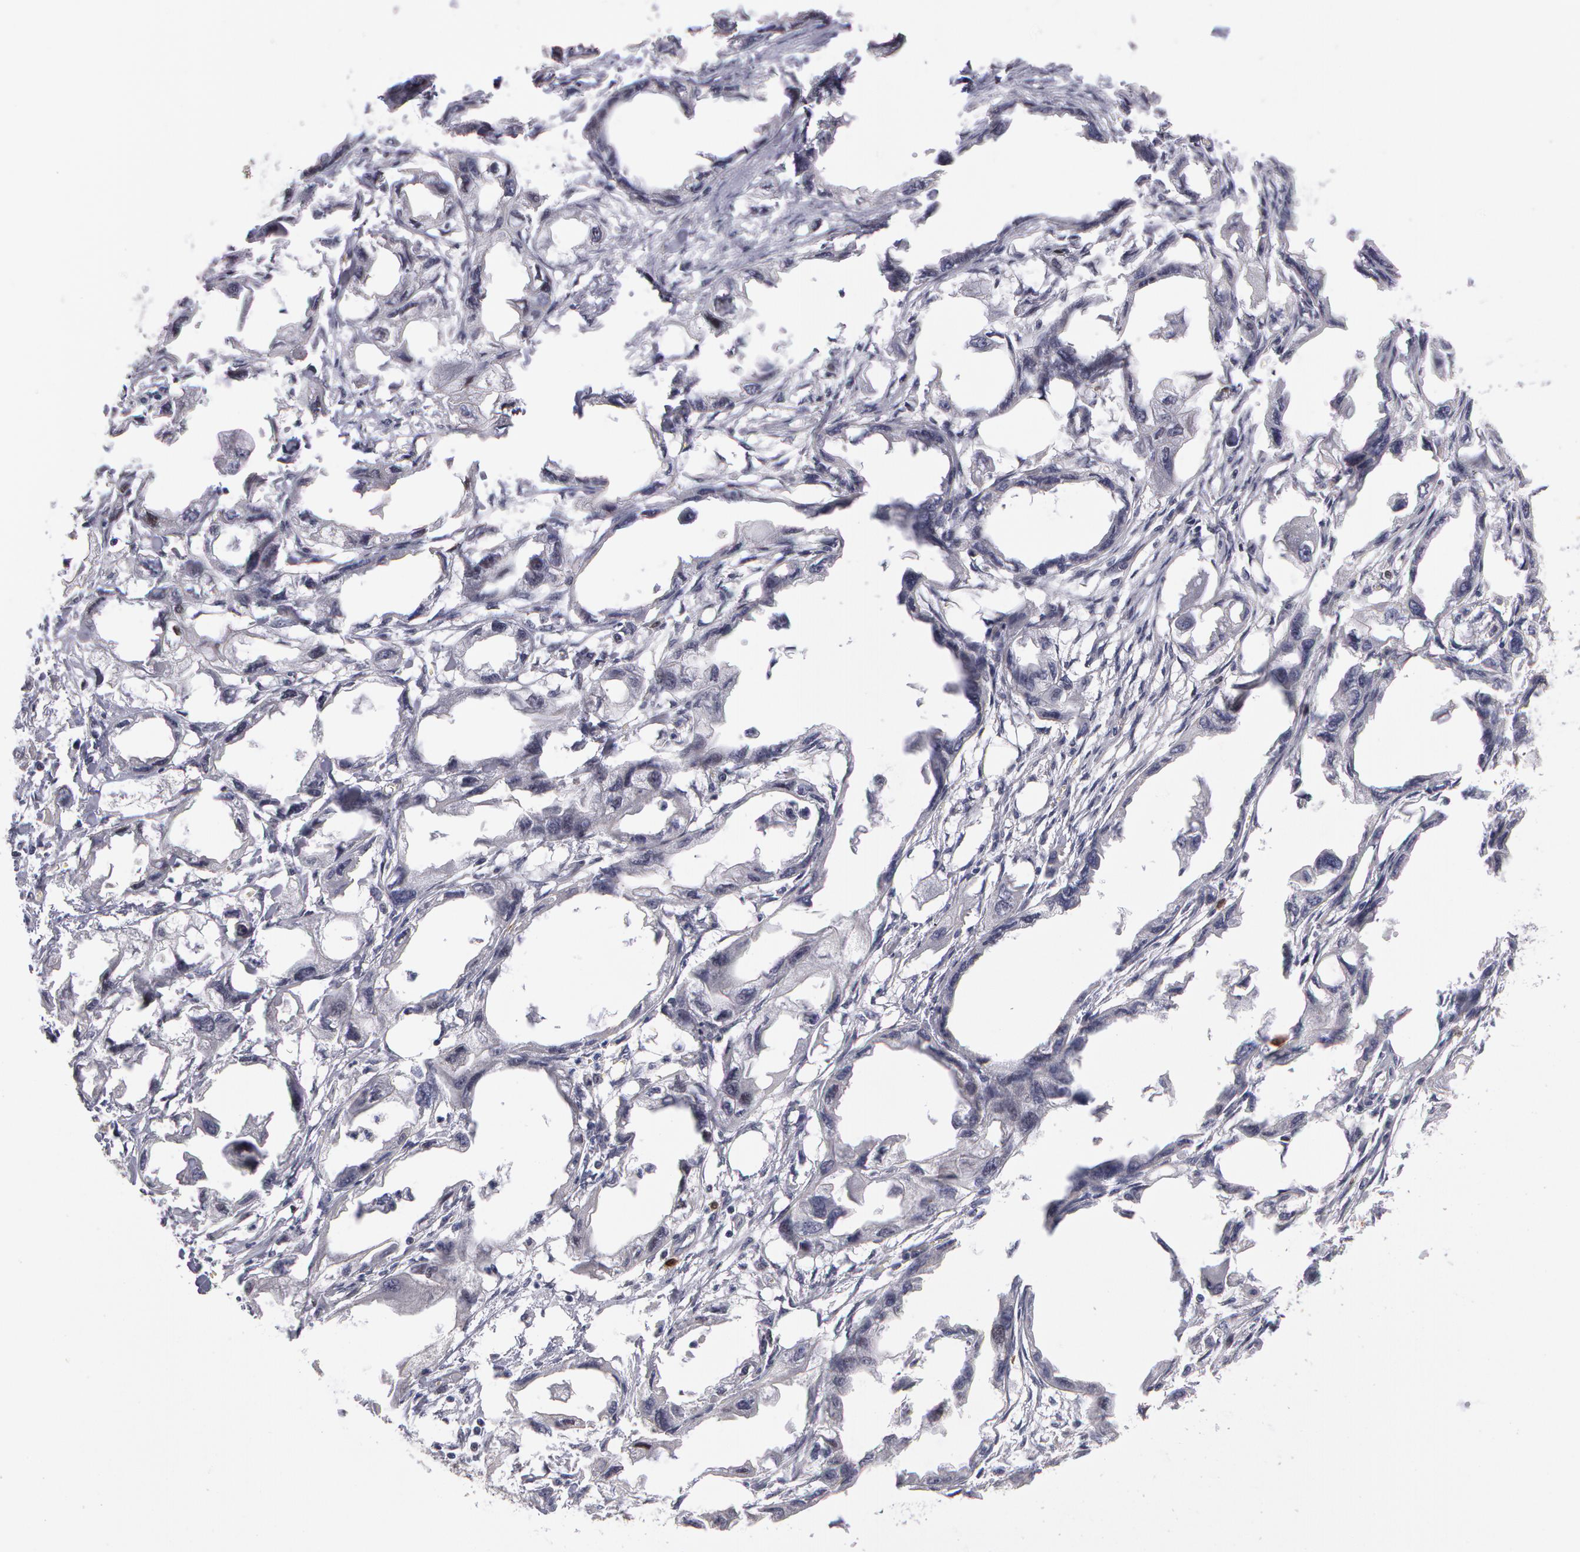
{"staining": {"intensity": "negative", "quantity": "none", "location": "none"}, "tissue": "endometrial cancer", "cell_type": "Tumor cells", "image_type": "cancer", "snomed": [{"axis": "morphology", "description": "Adenocarcinoma, NOS"}, {"axis": "topography", "description": "Endometrium"}], "caption": "The IHC micrograph has no significant expression in tumor cells of adenocarcinoma (endometrial) tissue.", "gene": "PRICKLE1", "patient": {"sex": "female", "age": 67}}